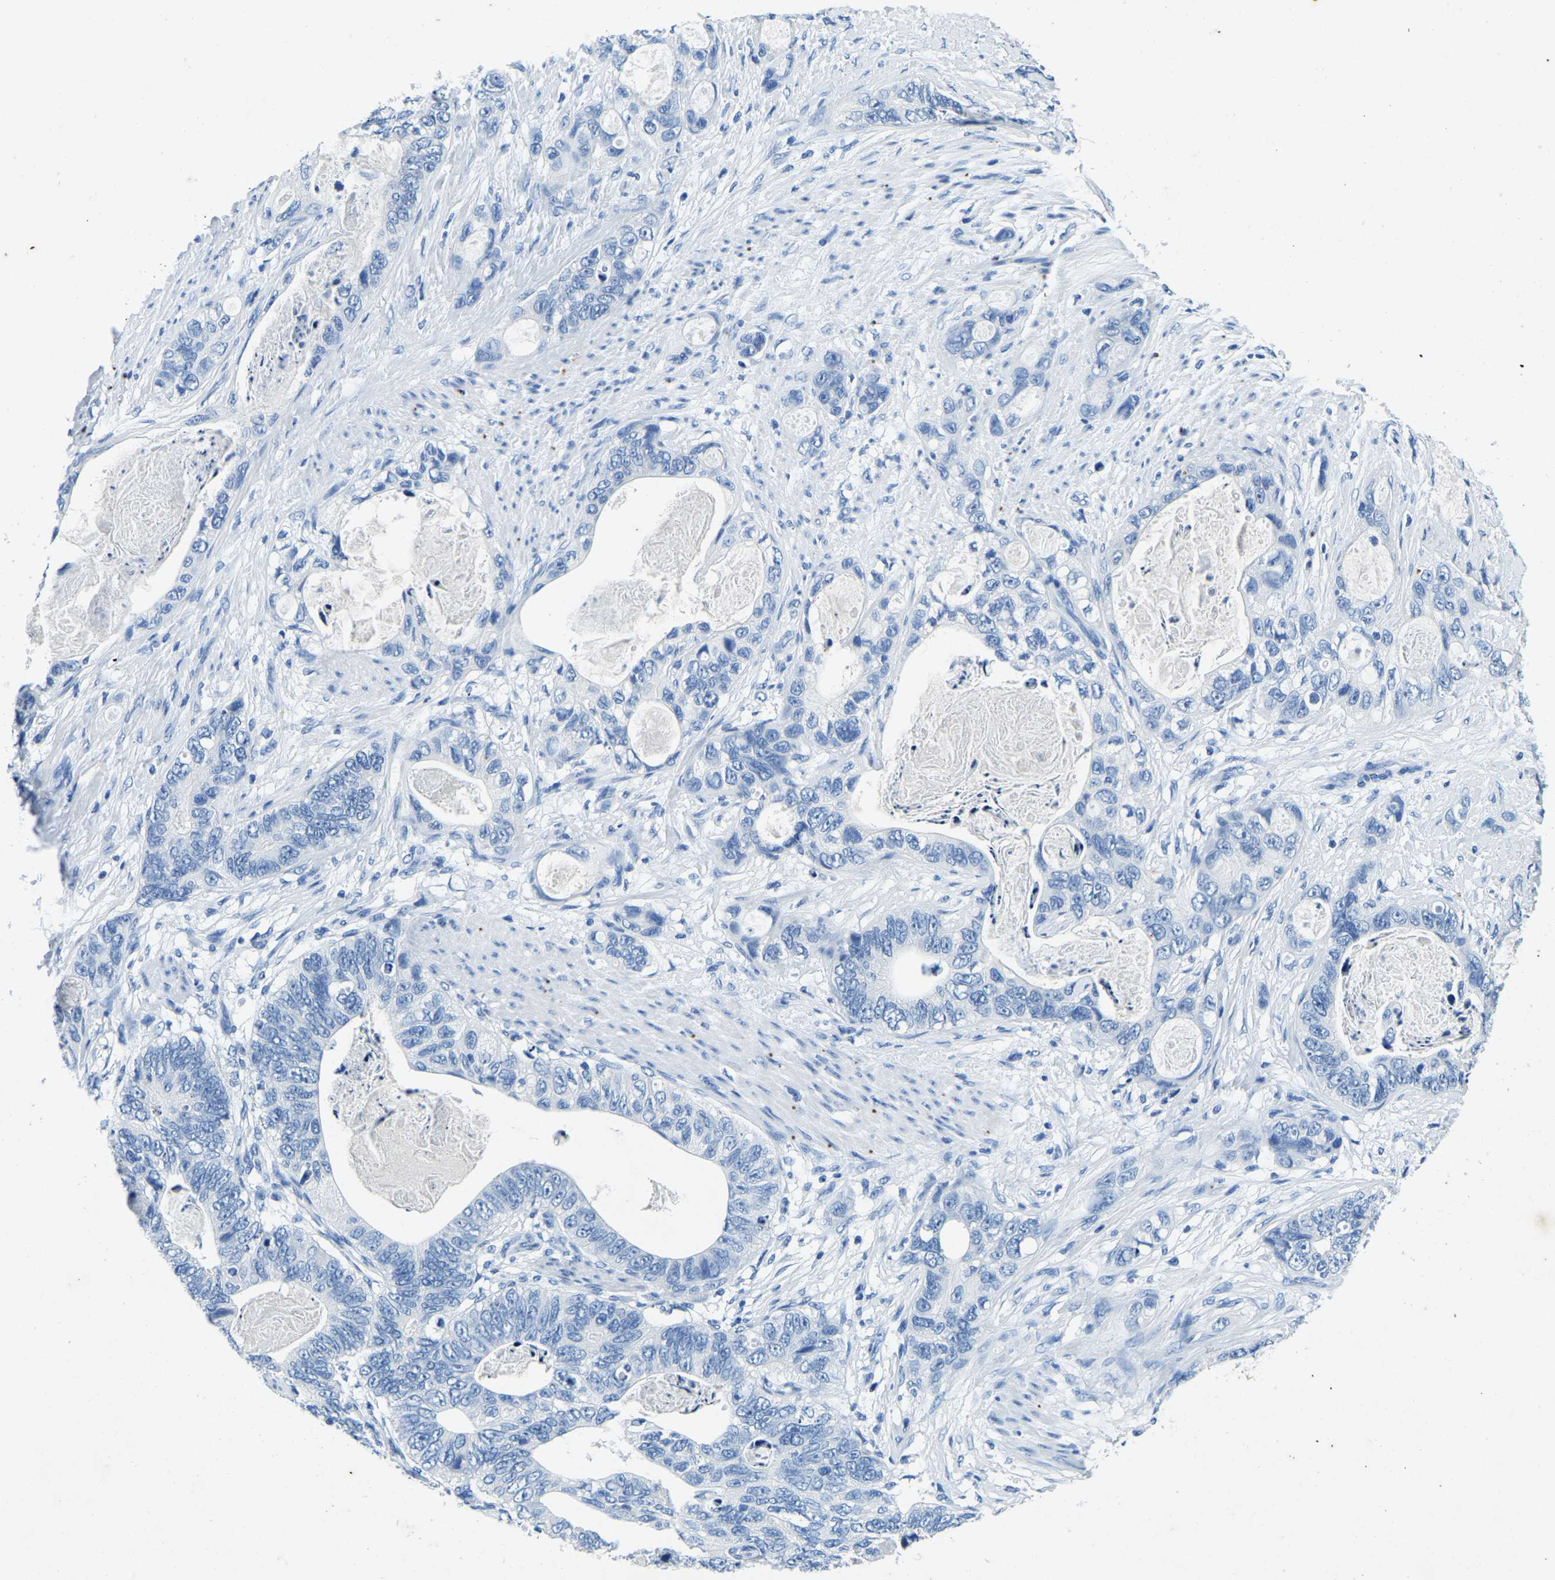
{"staining": {"intensity": "negative", "quantity": "none", "location": "none"}, "tissue": "stomach cancer", "cell_type": "Tumor cells", "image_type": "cancer", "snomed": [{"axis": "morphology", "description": "Normal tissue, NOS"}, {"axis": "morphology", "description": "Adenocarcinoma, NOS"}, {"axis": "topography", "description": "Stomach"}], "caption": "IHC of human stomach cancer (adenocarcinoma) displays no staining in tumor cells.", "gene": "UBN2", "patient": {"sex": "female", "age": 89}}